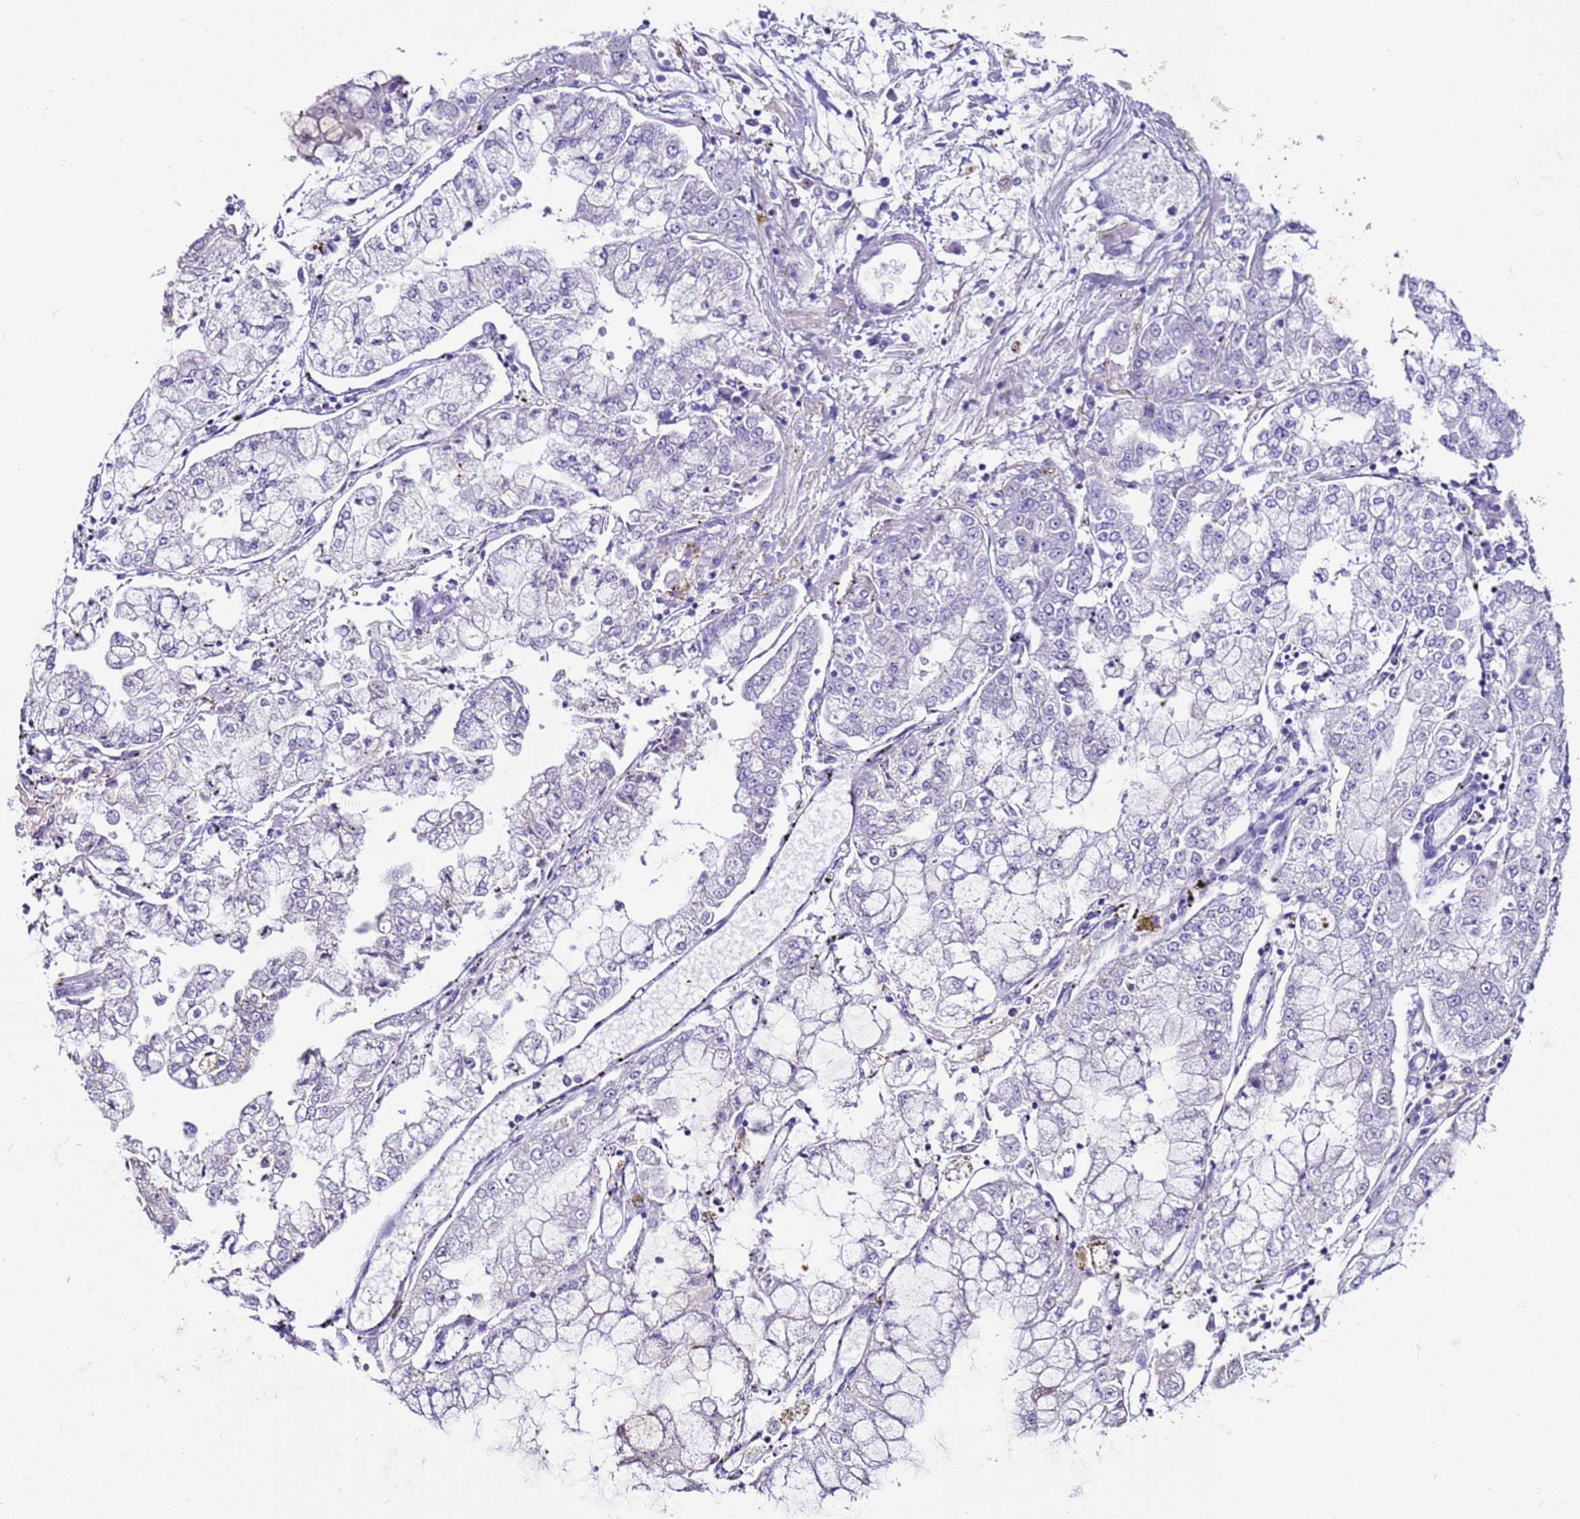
{"staining": {"intensity": "negative", "quantity": "none", "location": "none"}, "tissue": "stomach cancer", "cell_type": "Tumor cells", "image_type": "cancer", "snomed": [{"axis": "morphology", "description": "Adenocarcinoma, NOS"}, {"axis": "topography", "description": "Stomach"}], "caption": "High power microscopy image of an IHC image of adenocarcinoma (stomach), revealing no significant positivity in tumor cells.", "gene": "CPB1", "patient": {"sex": "male", "age": 76}}